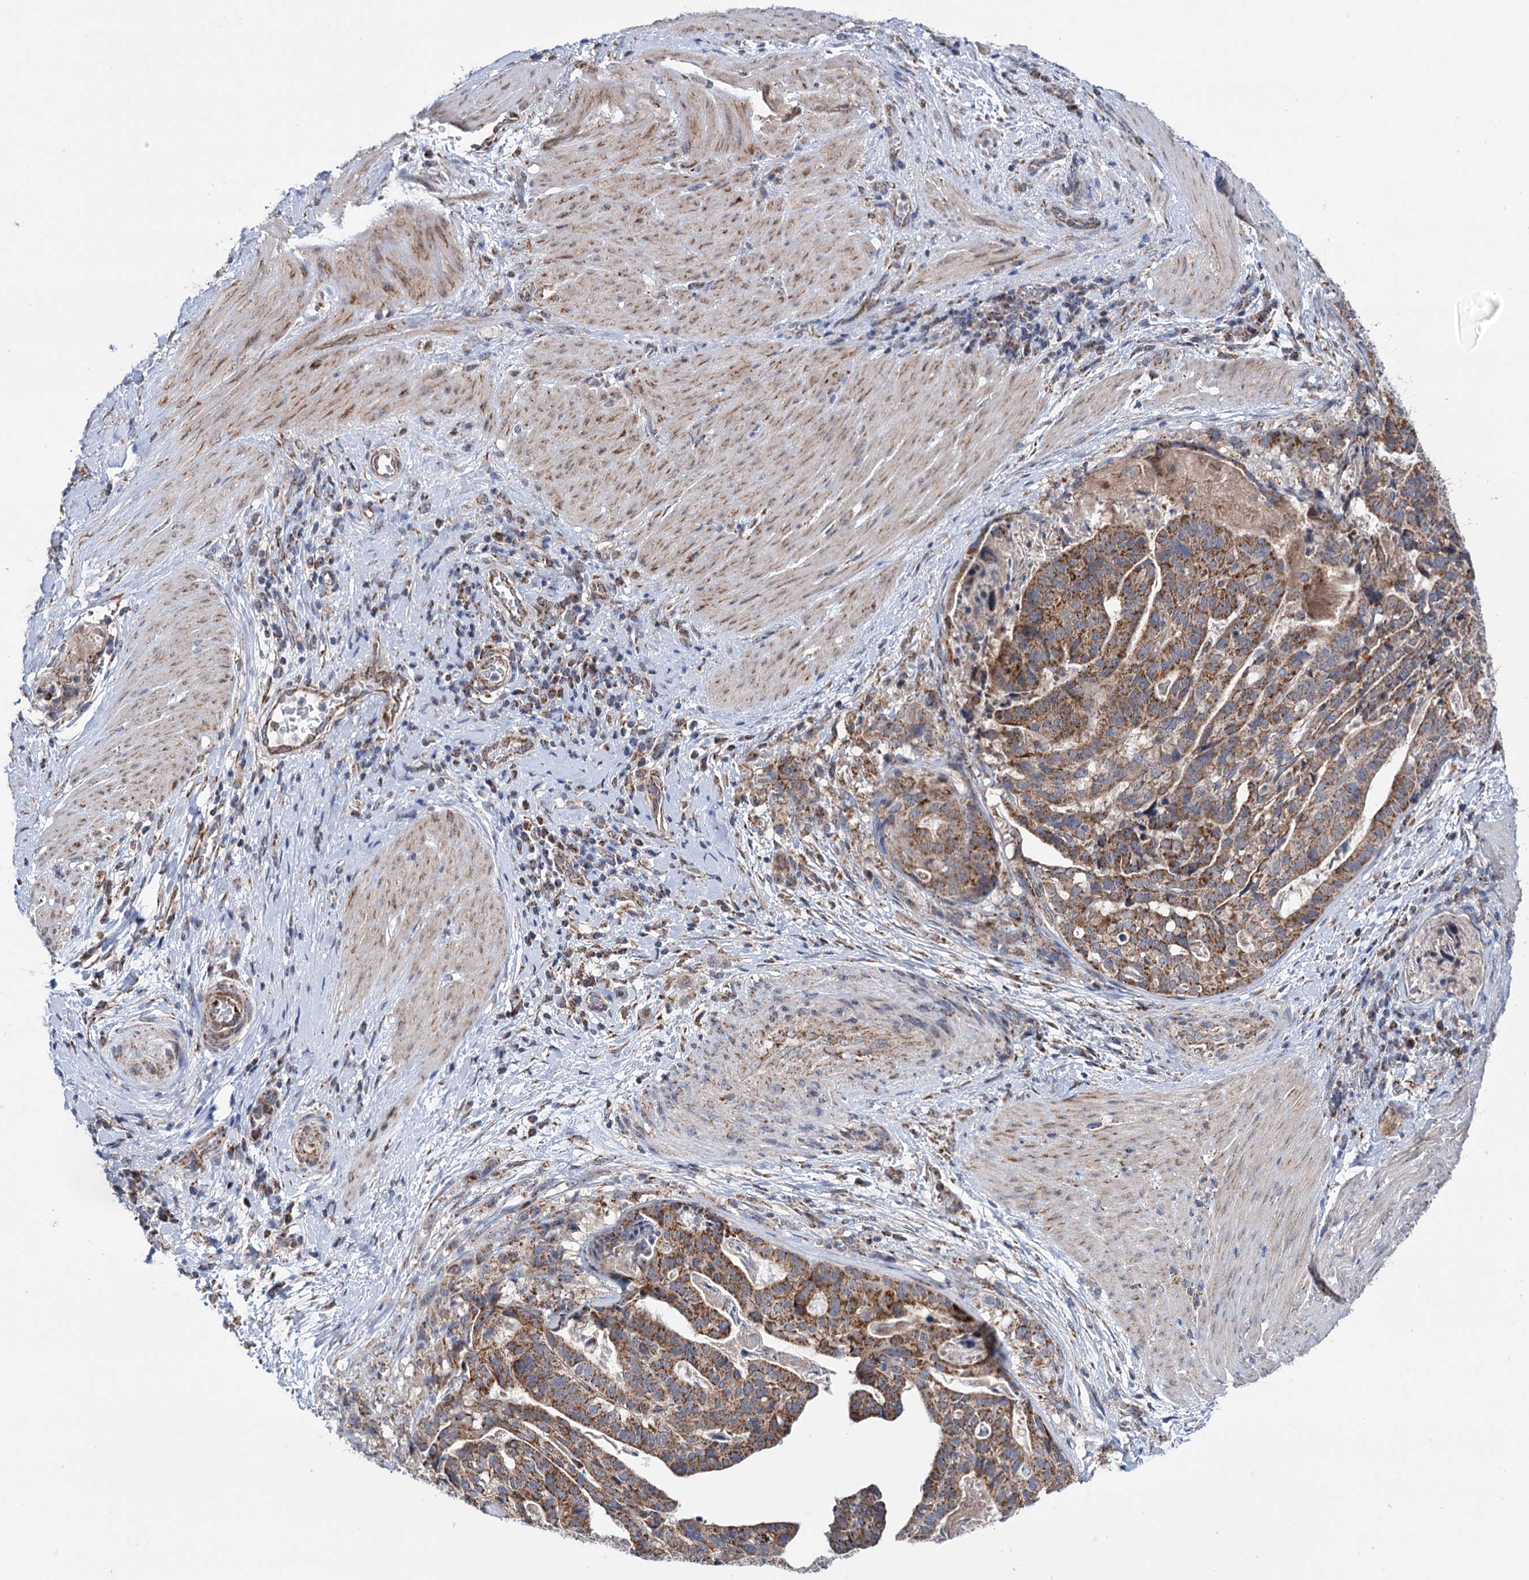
{"staining": {"intensity": "moderate", "quantity": ">75%", "location": "cytoplasmic/membranous"}, "tissue": "stomach cancer", "cell_type": "Tumor cells", "image_type": "cancer", "snomed": [{"axis": "morphology", "description": "Adenocarcinoma, NOS"}, {"axis": "topography", "description": "Stomach"}], "caption": "Immunohistochemistry image of human stomach cancer stained for a protein (brown), which reveals medium levels of moderate cytoplasmic/membranous staining in approximately >75% of tumor cells.", "gene": "SUCLA2", "patient": {"sex": "male", "age": 48}}